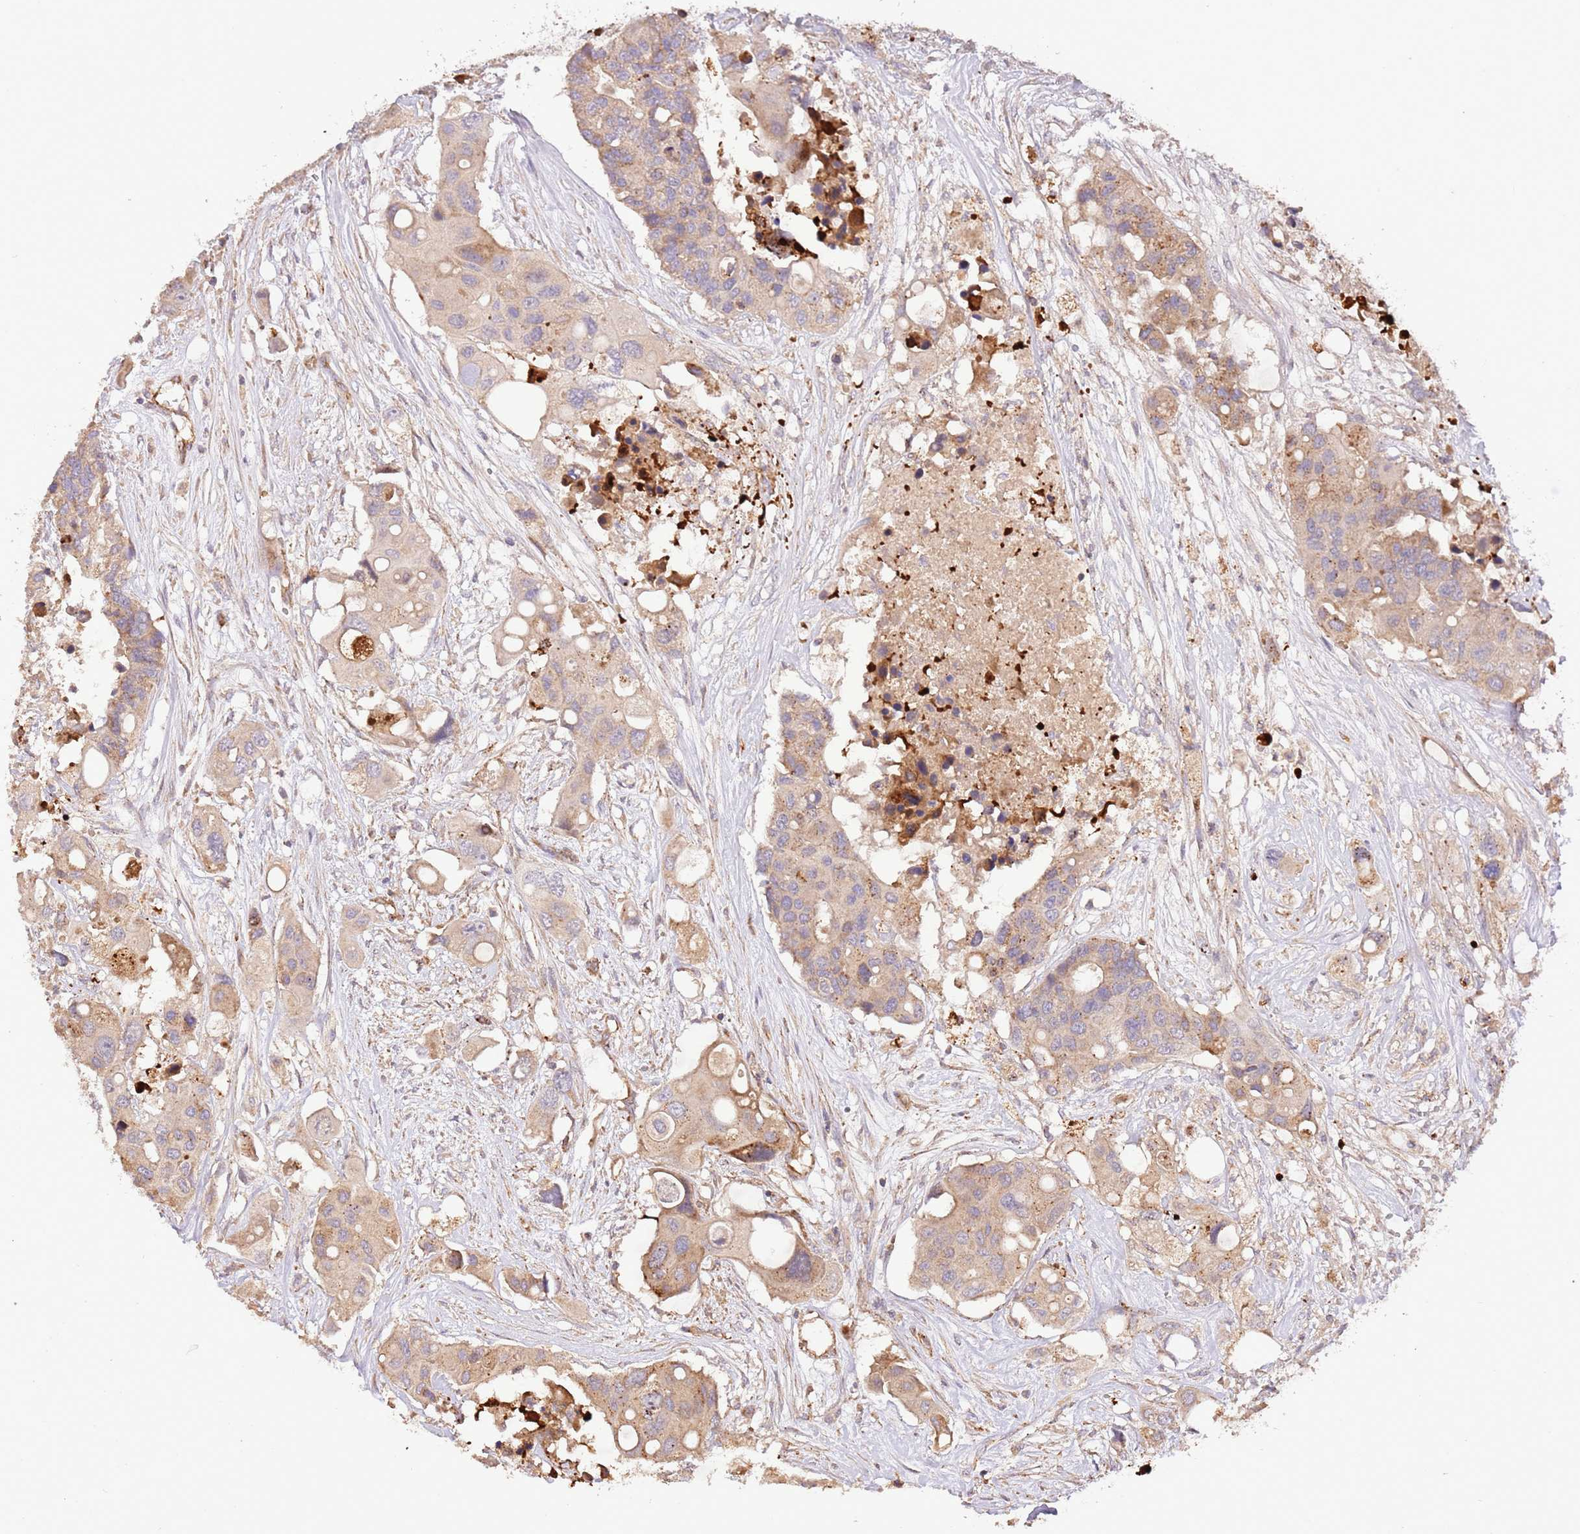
{"staining": {"intensity": "weak", "quantity": ">75%", "location": "cytoplasmic/membranous"}, "tissue": "colorectal cancer", "cell_type": "Tumor cells", "image_type": "cancer", "snomed": [{"axis": "morphology", "description": "Adenocarcinoma, NOS"}, {"axis": "topography", "description": "Colon"}], "caption": "Immunohistochemistry (IHC) of human colorectal cancer reveals low levels of weak cytoplasmic/membranous staining in about >75% of tumor cells.", "gene": "DOCK6", "patient": {"sex": "male", "age": 77}}